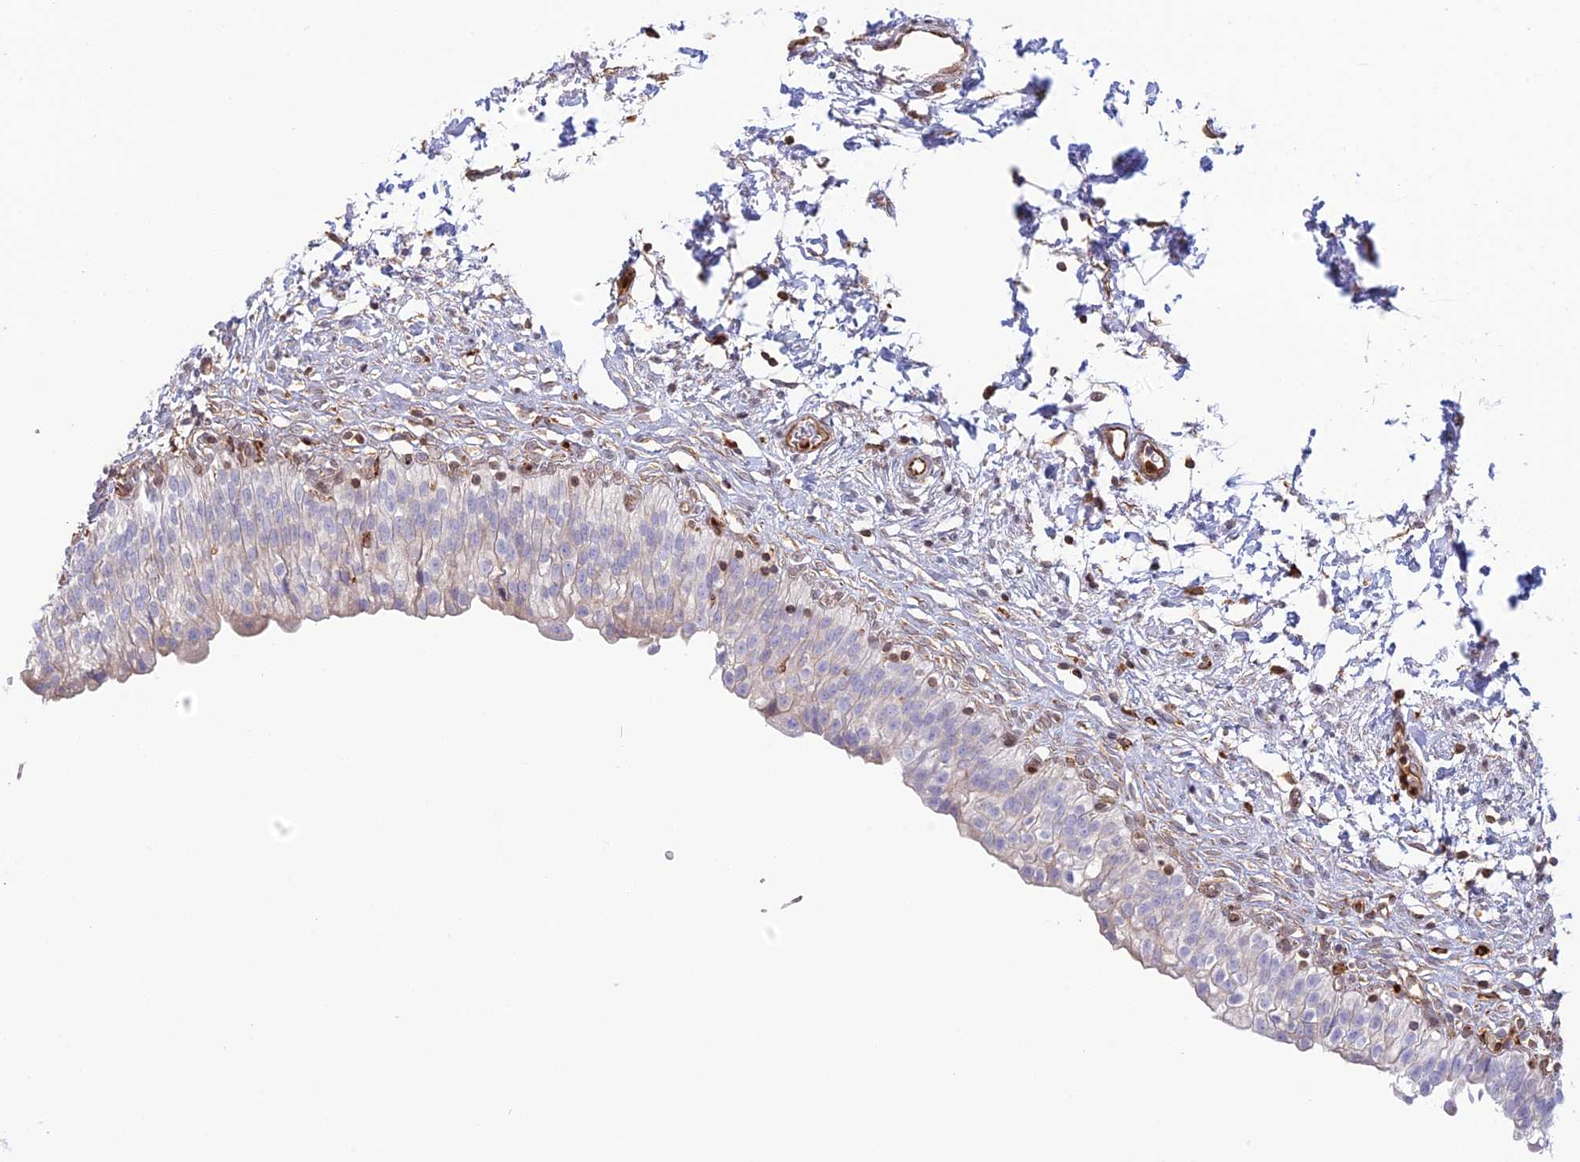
{"staining": {"intensity": "weak", "quantity": "25%-75%", "location": "cytoplasmic/membranous"}, "tissue": "urinary bladder", "cell_type": "Urothelial cells", "image_type": "normal", "snomed": [{"axis": "morphology", "description": "Normal tissue, NOS"}, {"axis": "topography", "description": "Urinary bladder"}], "caption": "Immunohistochemical staining of normal urinary bladder displays low levels of weak cytoplasmic/membranous expression in approximately 25%-75% of urothelial cells. Nuclei are stained in blue.", "gene": "APOBR", "patient": {"sex": "male", "age": 55}}